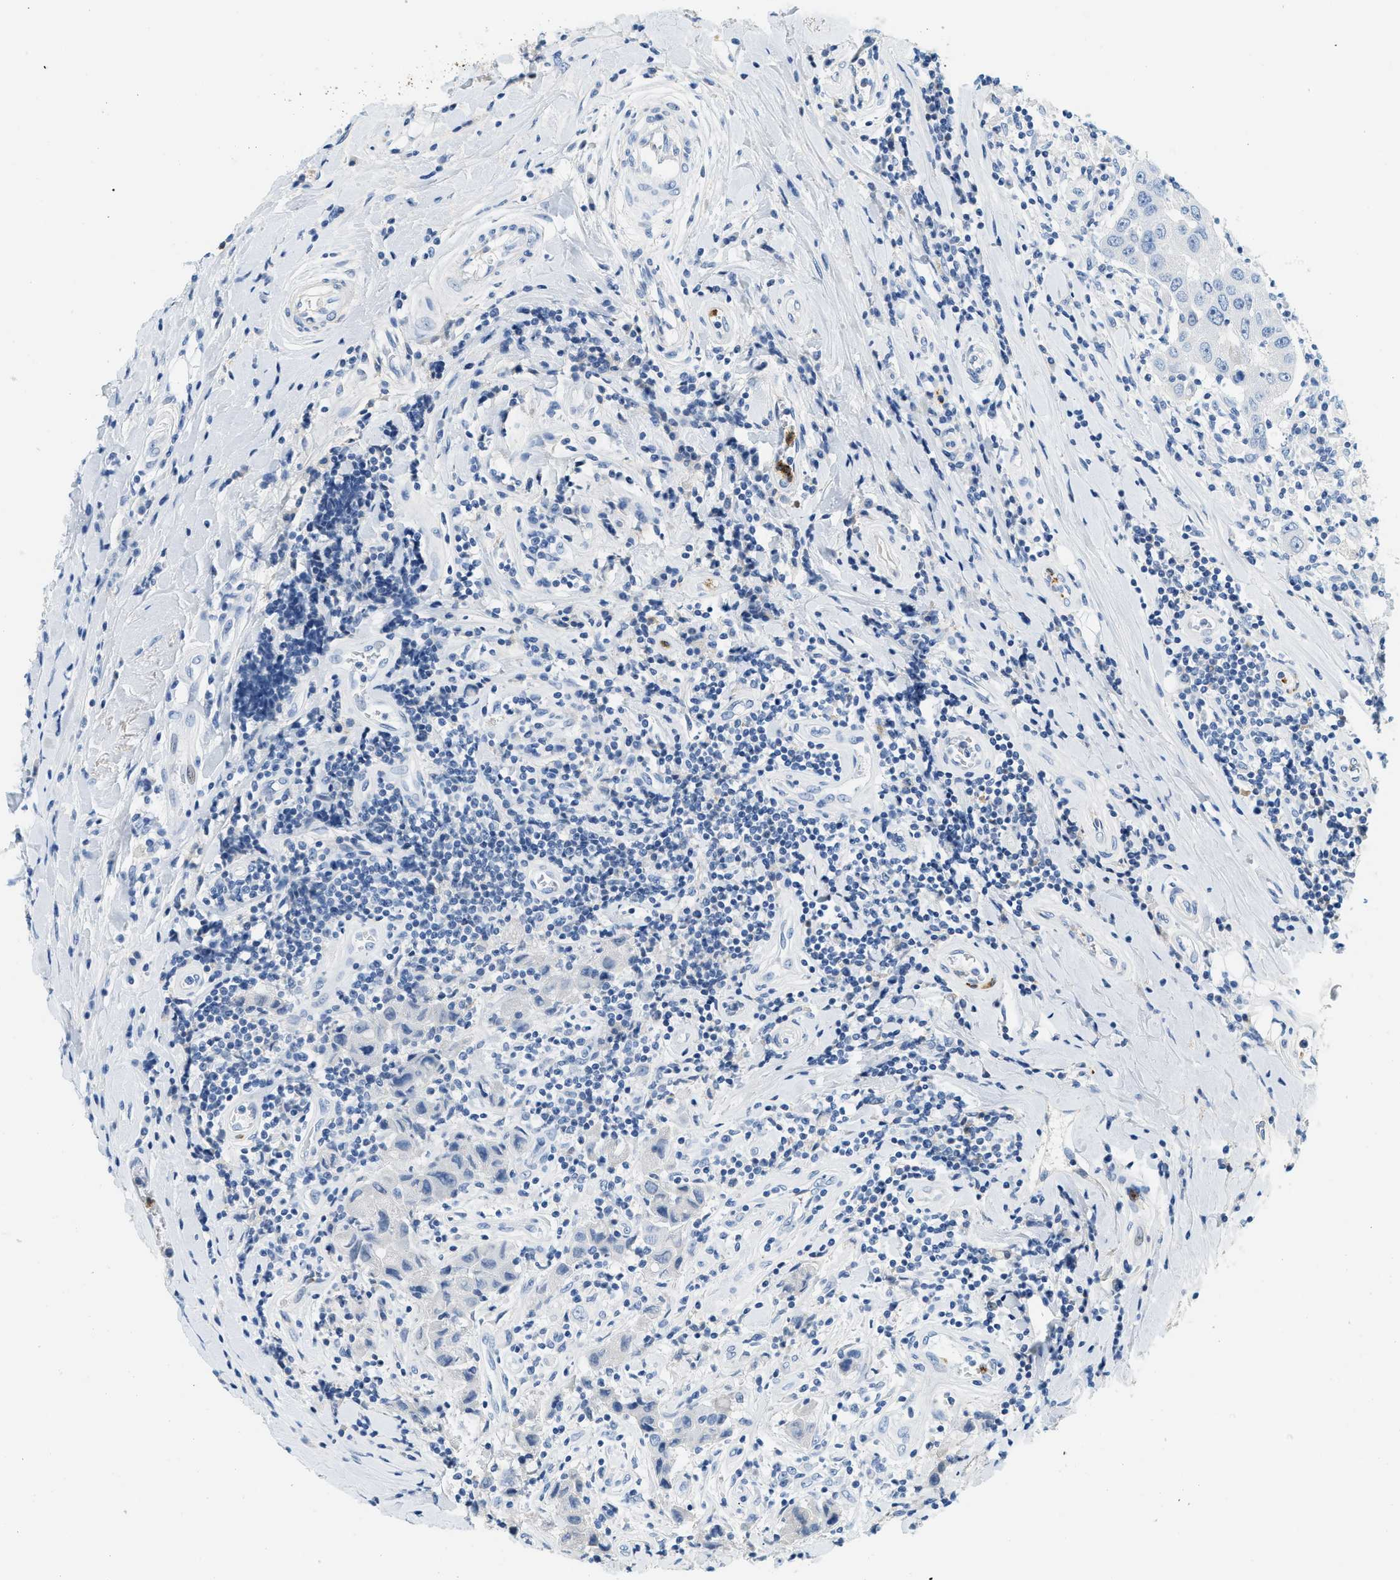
{"staining": {"intensity": "negative", "quantity": "none", "location": "none"}, "tissue": "breast cancer", "cell_type": "Tumor cells", "image_type": "cancer", "snomed": [{"axis": "morphology", "description": "Duct carcinoma"}, {"axis": "topography", "description": "Breast"}], "caption": "Immunohistochemistry photomicrograph of neoplastic tissue: human breast infiltrating ductal carcinoma stained with DAB (3,3'-diaminobenzidine) displays no significant protein staining in tumor cells.", "gene": "LCN2", "patient": {"sex": "female", "age": 27}}